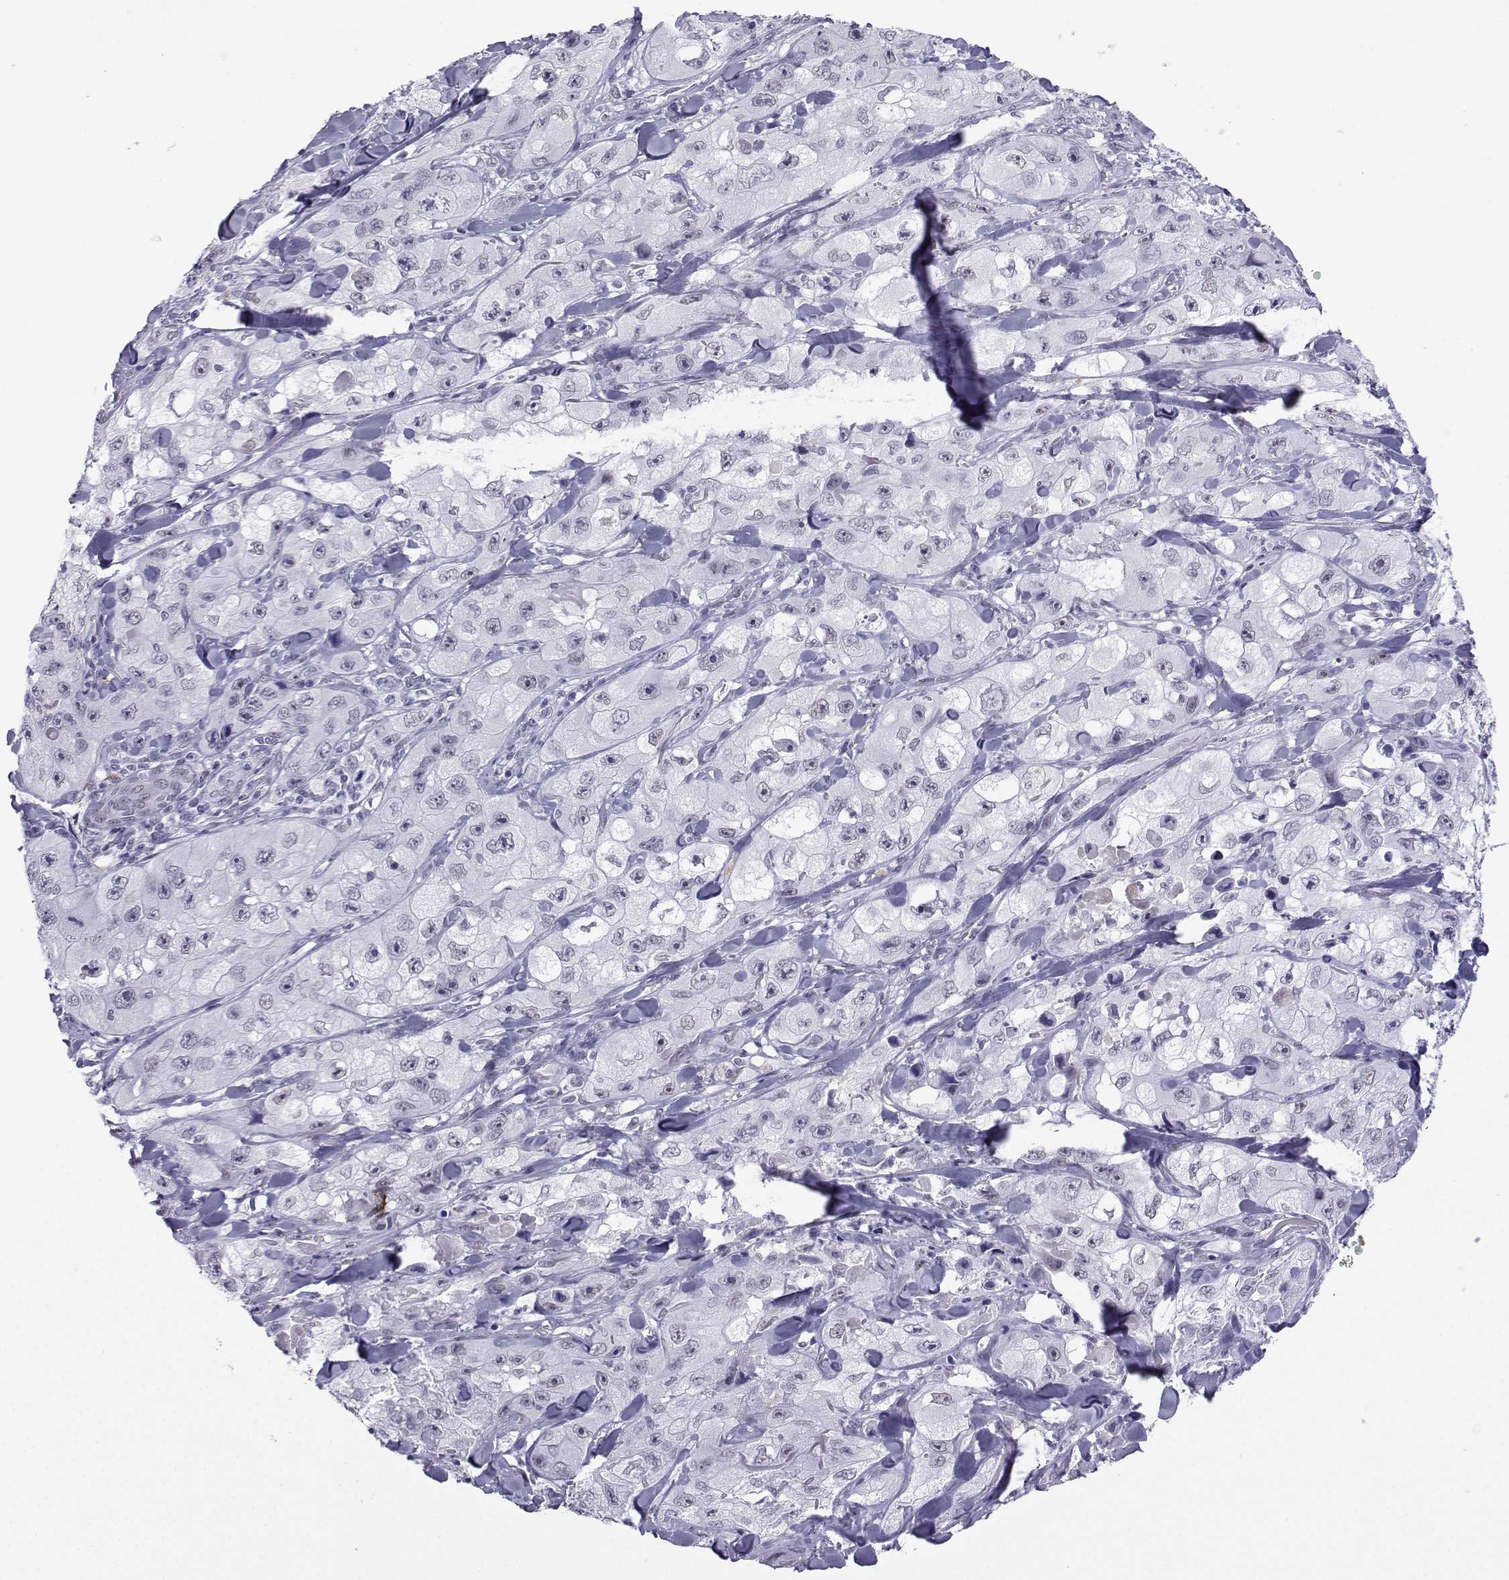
{"staining": {"intensity": "negative", "quantity": "none", "location": "none"}, "tissue": "skin cancer", "cell_type": "Tumor cells", "image_type": "cancer", "snomed": [{"axis": "morphology", "description": "Squamous cell carcinoma, NOS"}, {"axis": "topography", "description": "Skin"}, {"axis": "topography", "description": "Subcutis"}], "caption": "High power microscopy histopathology image of an IHC histopathology image of skin squamous cell carcinoma, revealing no significant staining in tumor cells.", "gene": "LORICRIN", "patient": {"sex": "male", "age": 73}}